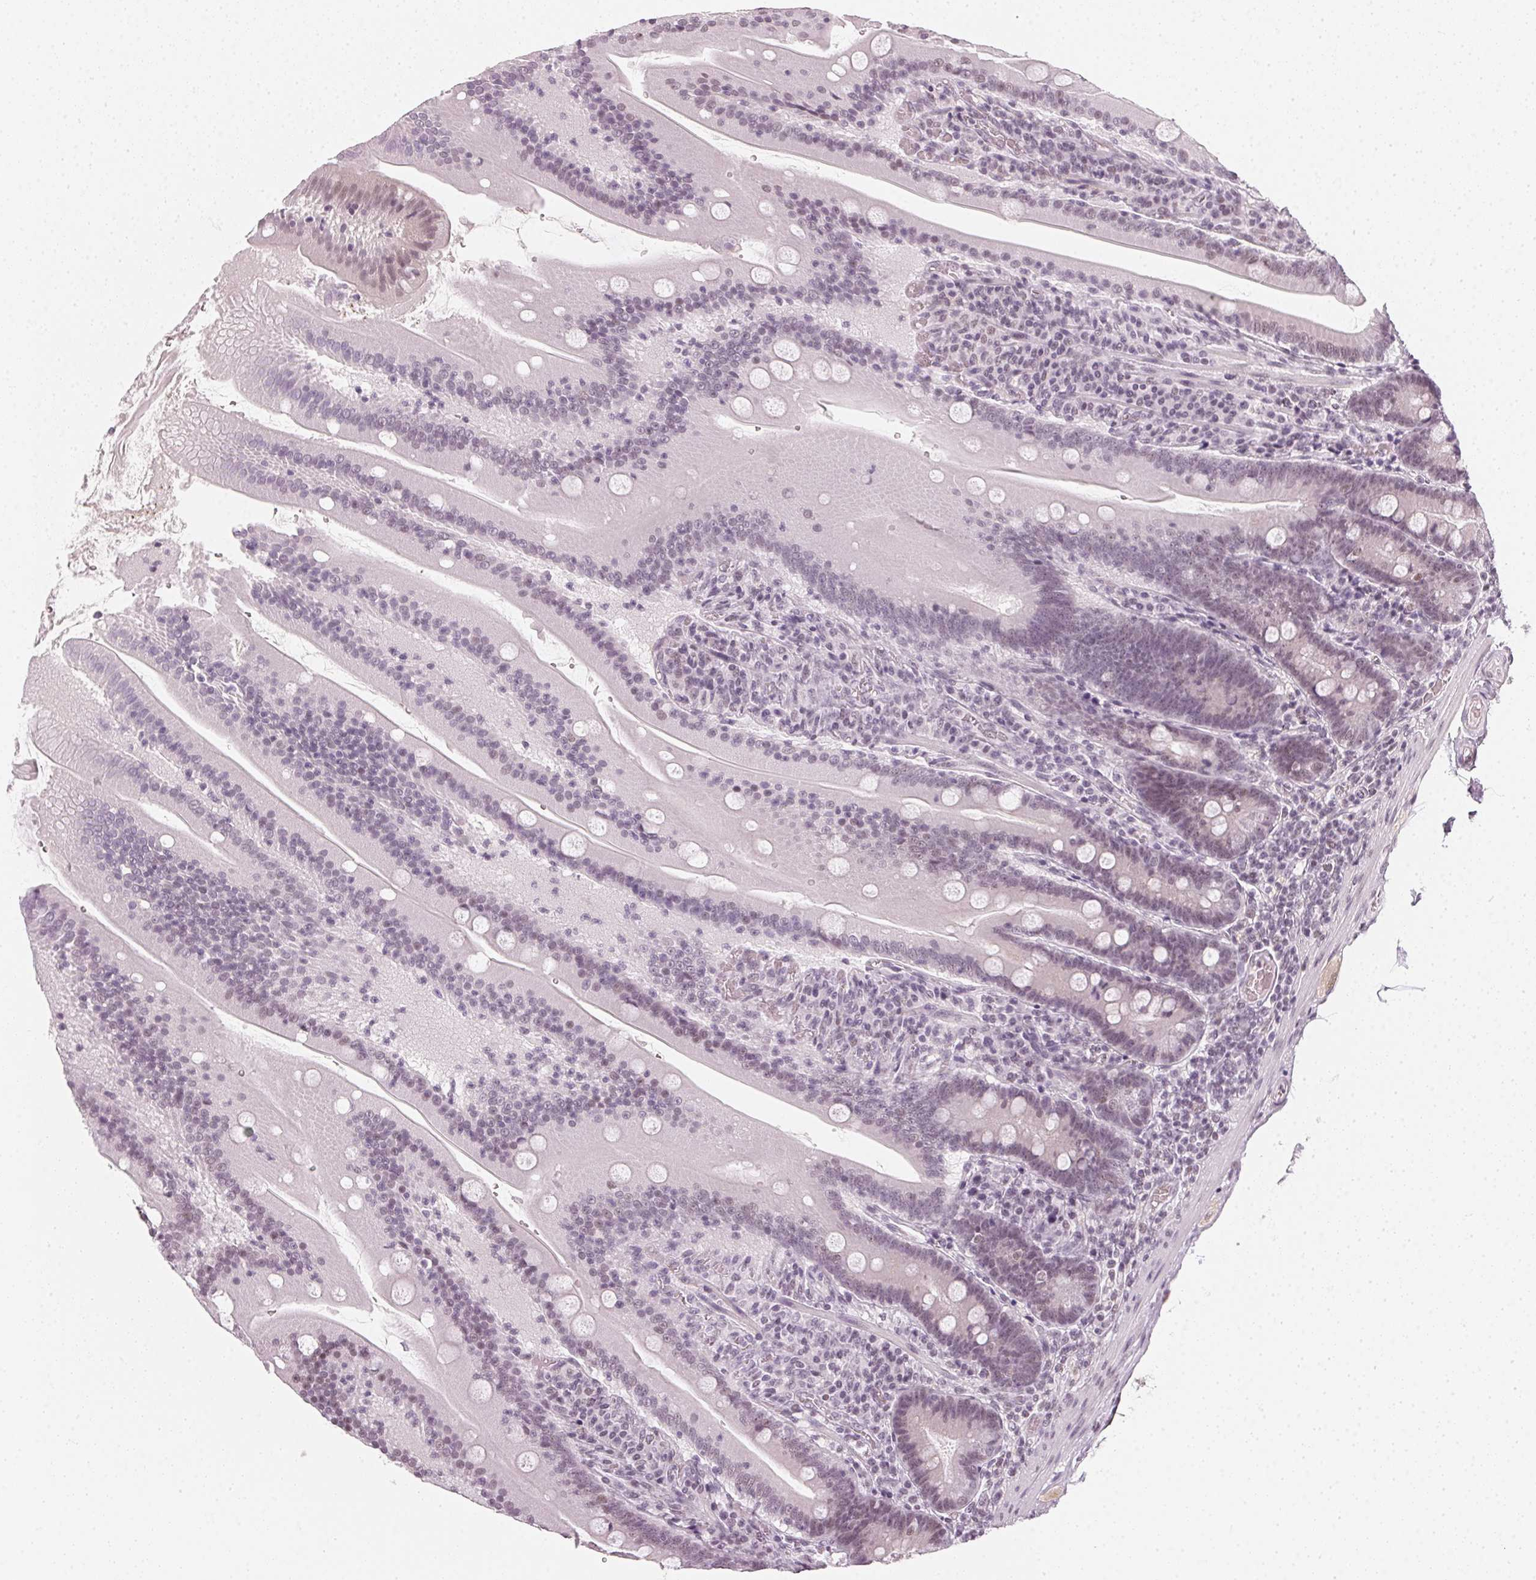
{"staining": {"intensity": "weak", "quantity": "<25%", "location": "nuclear"}, "tissue": "small intestine", "cell_type": "Glandular cells", "image_type": "normal", "snomed": [{"axis": "morphology", "description": "Normal tissue, NOS"}, {"axis": "topography", "description": "Small intestine"}], "caption": "An IHC micrograph of normal small intestine is shown. There is no staining in glandular cells of small intestine.", "gene": "DNAJC6", "patient": {"sex": "male", "age": 37}}